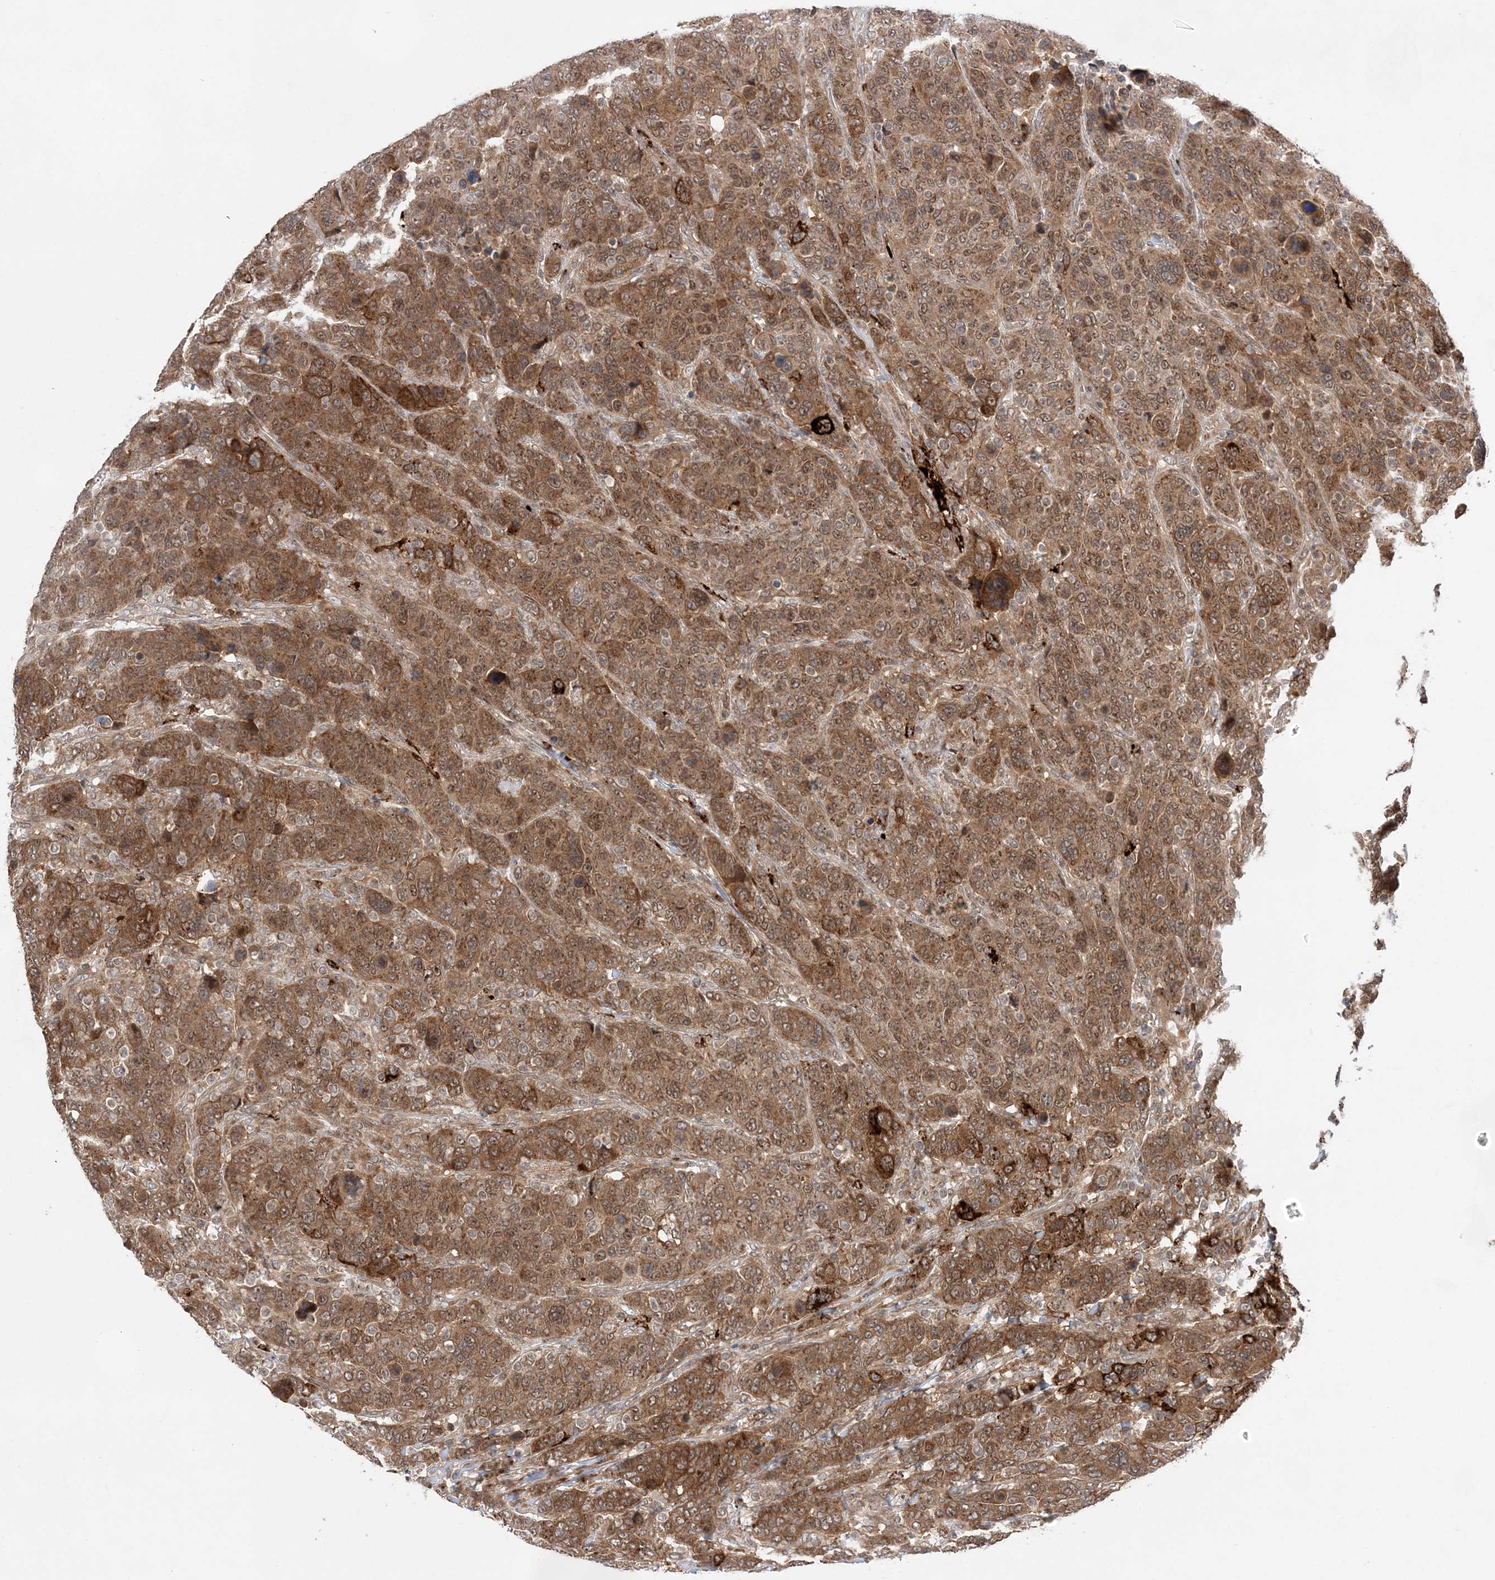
{"staining": {"intensity": "moderate", "quantity": ">75%", "location": "cytoplasmic/membranous"}, "tissue": "breast cancer", "cell_type": "Tumor cells", "image_type": "cancer", "snomed": [{"axis": "morphology", "description": "Duct carcinoma"}, {"axis": "topography", "description": "Breast"}], "caption": "Moderate cytoplasmic/membranous expression is present in about >75% of tumor cells in breast cancer (infiltrating ductal carcinoma).", "gene": "ANAPC15", "patient": {"sex": "female", "age": 37}}